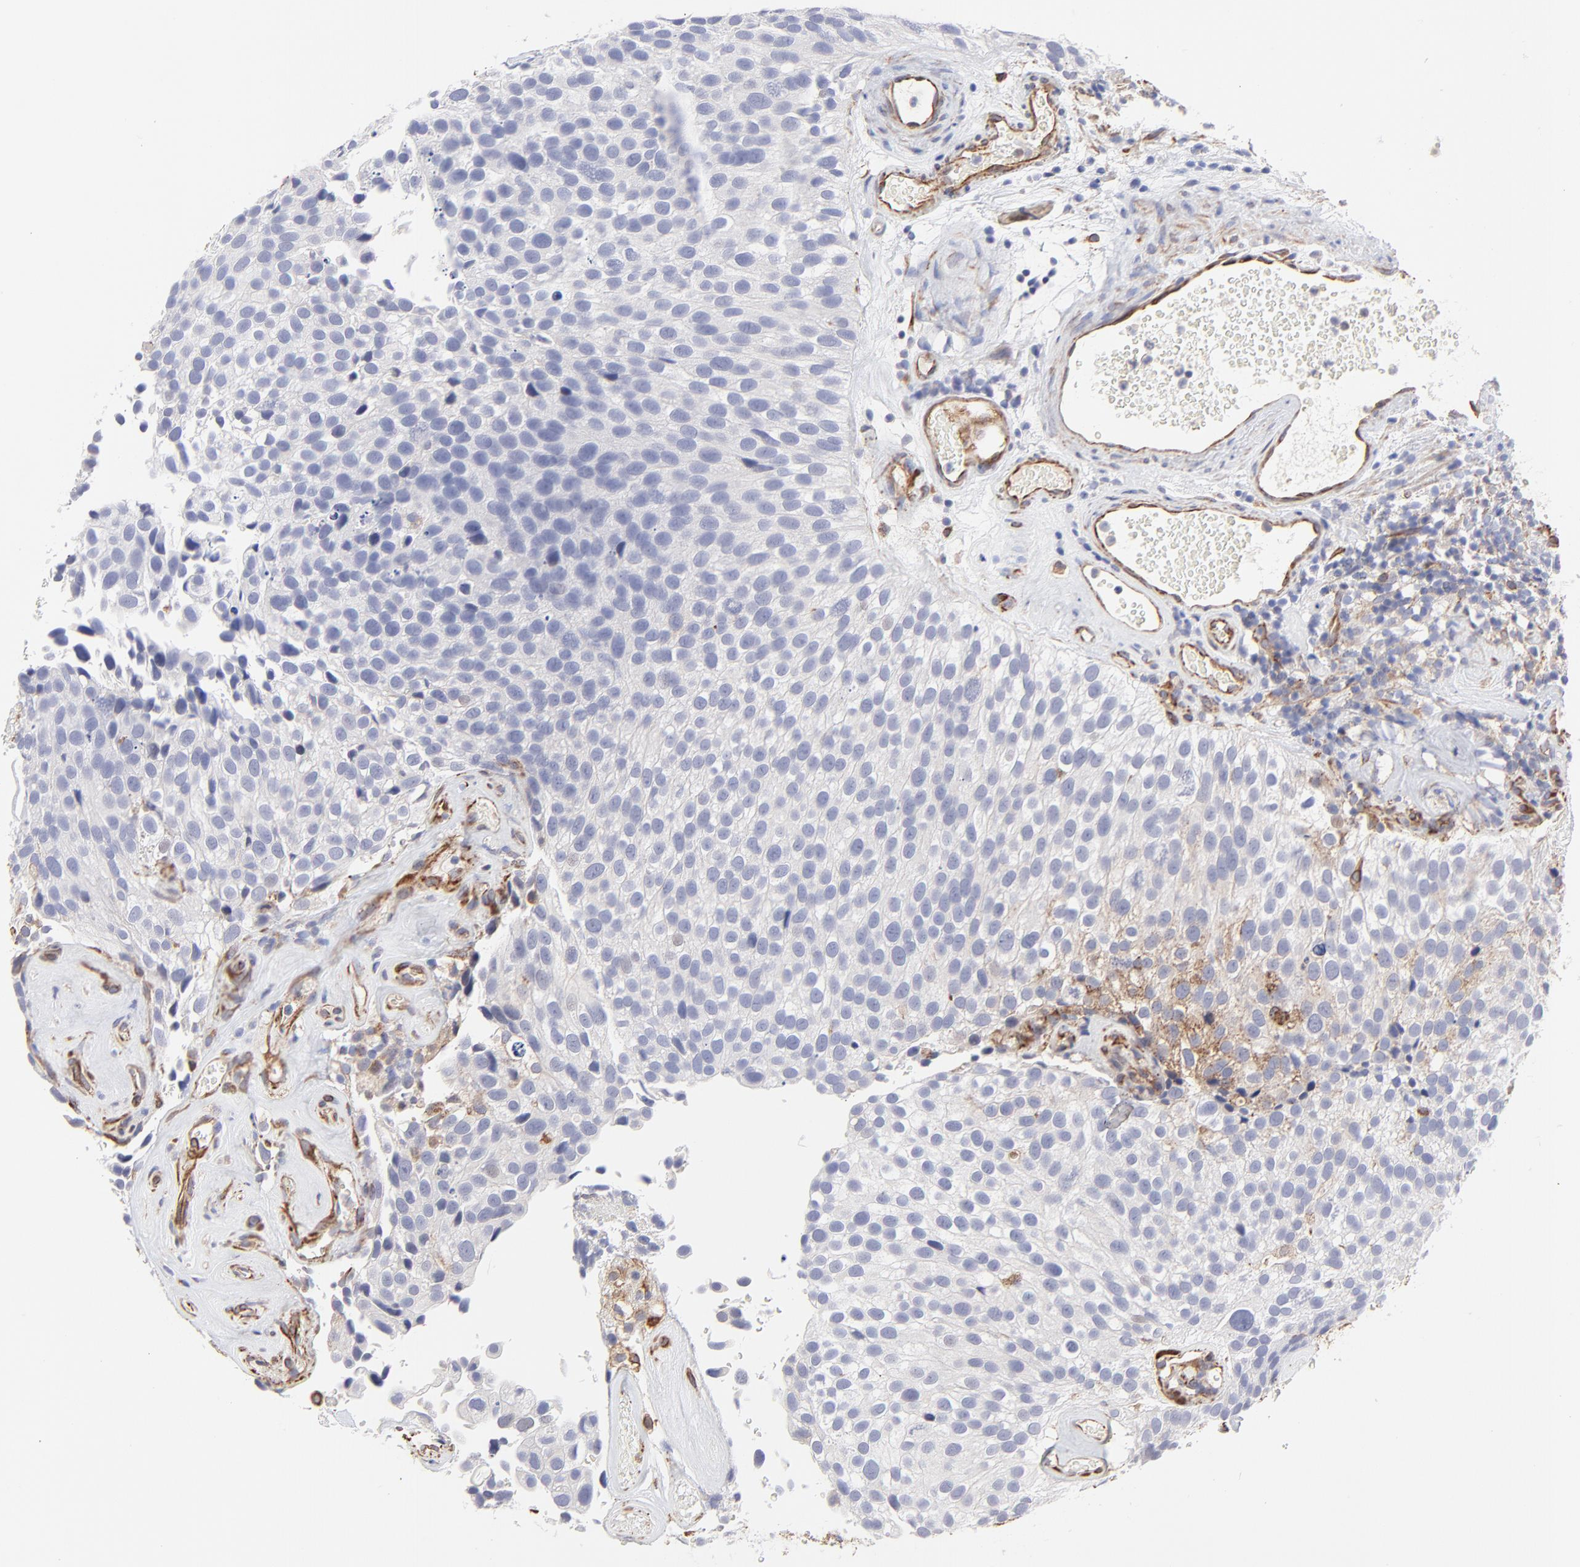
{"staining": {"intensity": "weak", "quantity": "<25%", "location": "cytoplasmic/membranous"}, "tissue": "urothelial cancer", "cell_type": "Tumor cells", "image_type": "cancer", "snomed": [{"axis": "morphology", "description": "Urothelial carcinoma, High grade"}, {"axis": "topography", "description": "Urinary bladder"}], "caption": "A high-resolution image shows immunohistochemistry staining of urothelial cancer, which demonstrates no significant expression in tumor cells. (Stains: DAB (3,3'-diaminobenzidine) immunohistochemistry with hematoxylin counter stain, Microscopy: brightfield microscopy at high magnification).", "gene": "COX8C", "patient": {"sex": "male", "age": 72}}